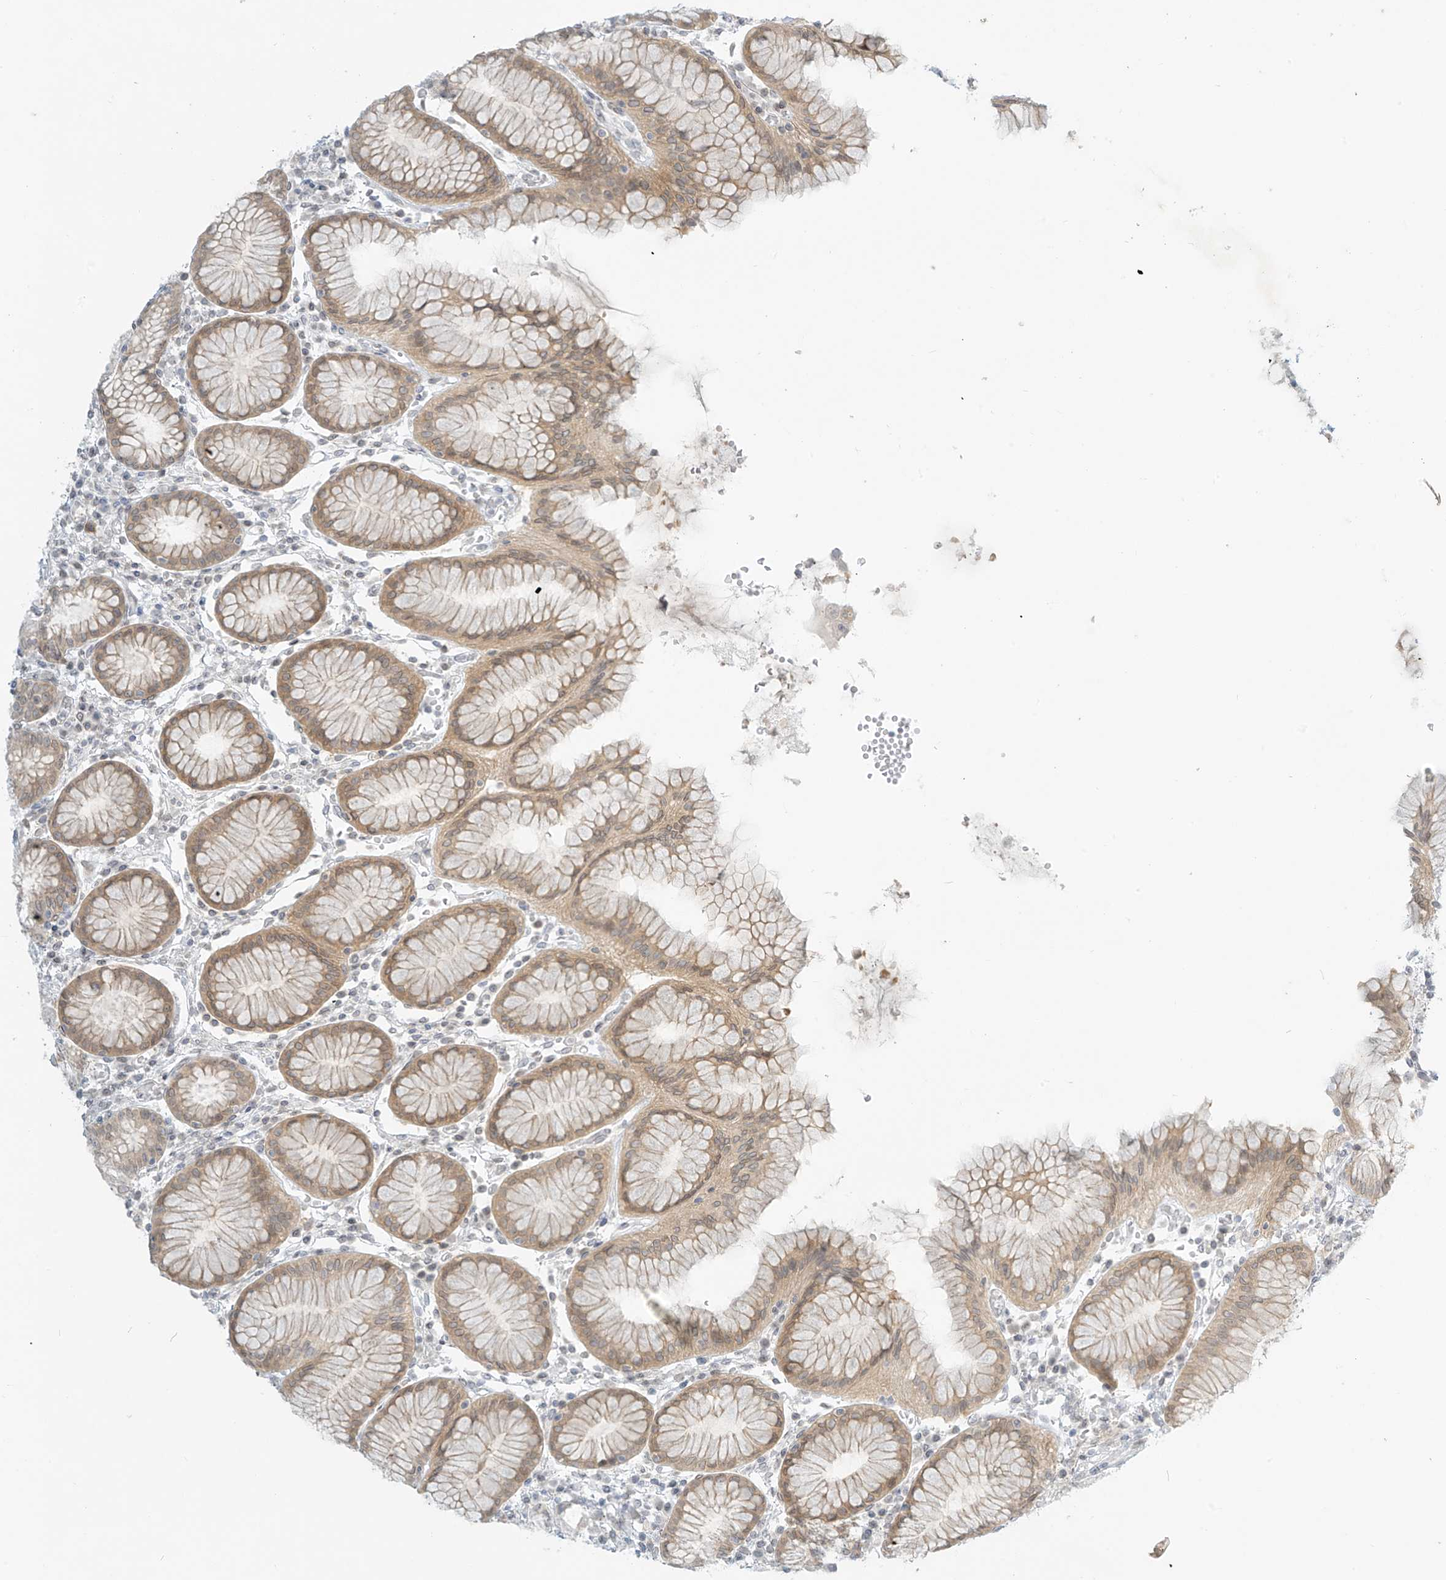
{"staining": {"intensity": "weak", "quantity": "25%-75%", "location": "cytoplasmic/membranous"}, "tissue": "stomach", "cell_type": "Glandular cells", "image_type": "normal", "snomed": [{"axis": "morphology", "description": "Normal tissue, NOS"}, {"axis": "topography", "description": "Stomach"}, {"axis": "topography", "description": "Stomach, lower"}], "caption": "Immunohistochemical staining of normal human stomach shows low levels of weak cytoplasmic/membranous positivity in approximately 25%-75% of glandular cells. The protein is stained brown, and the nuclei are stained in blue (DAB IHC with brightfield microscopy, high magnification).", "gene": "OSBPL7", "patient": {"sex": "female", "age": 56}}